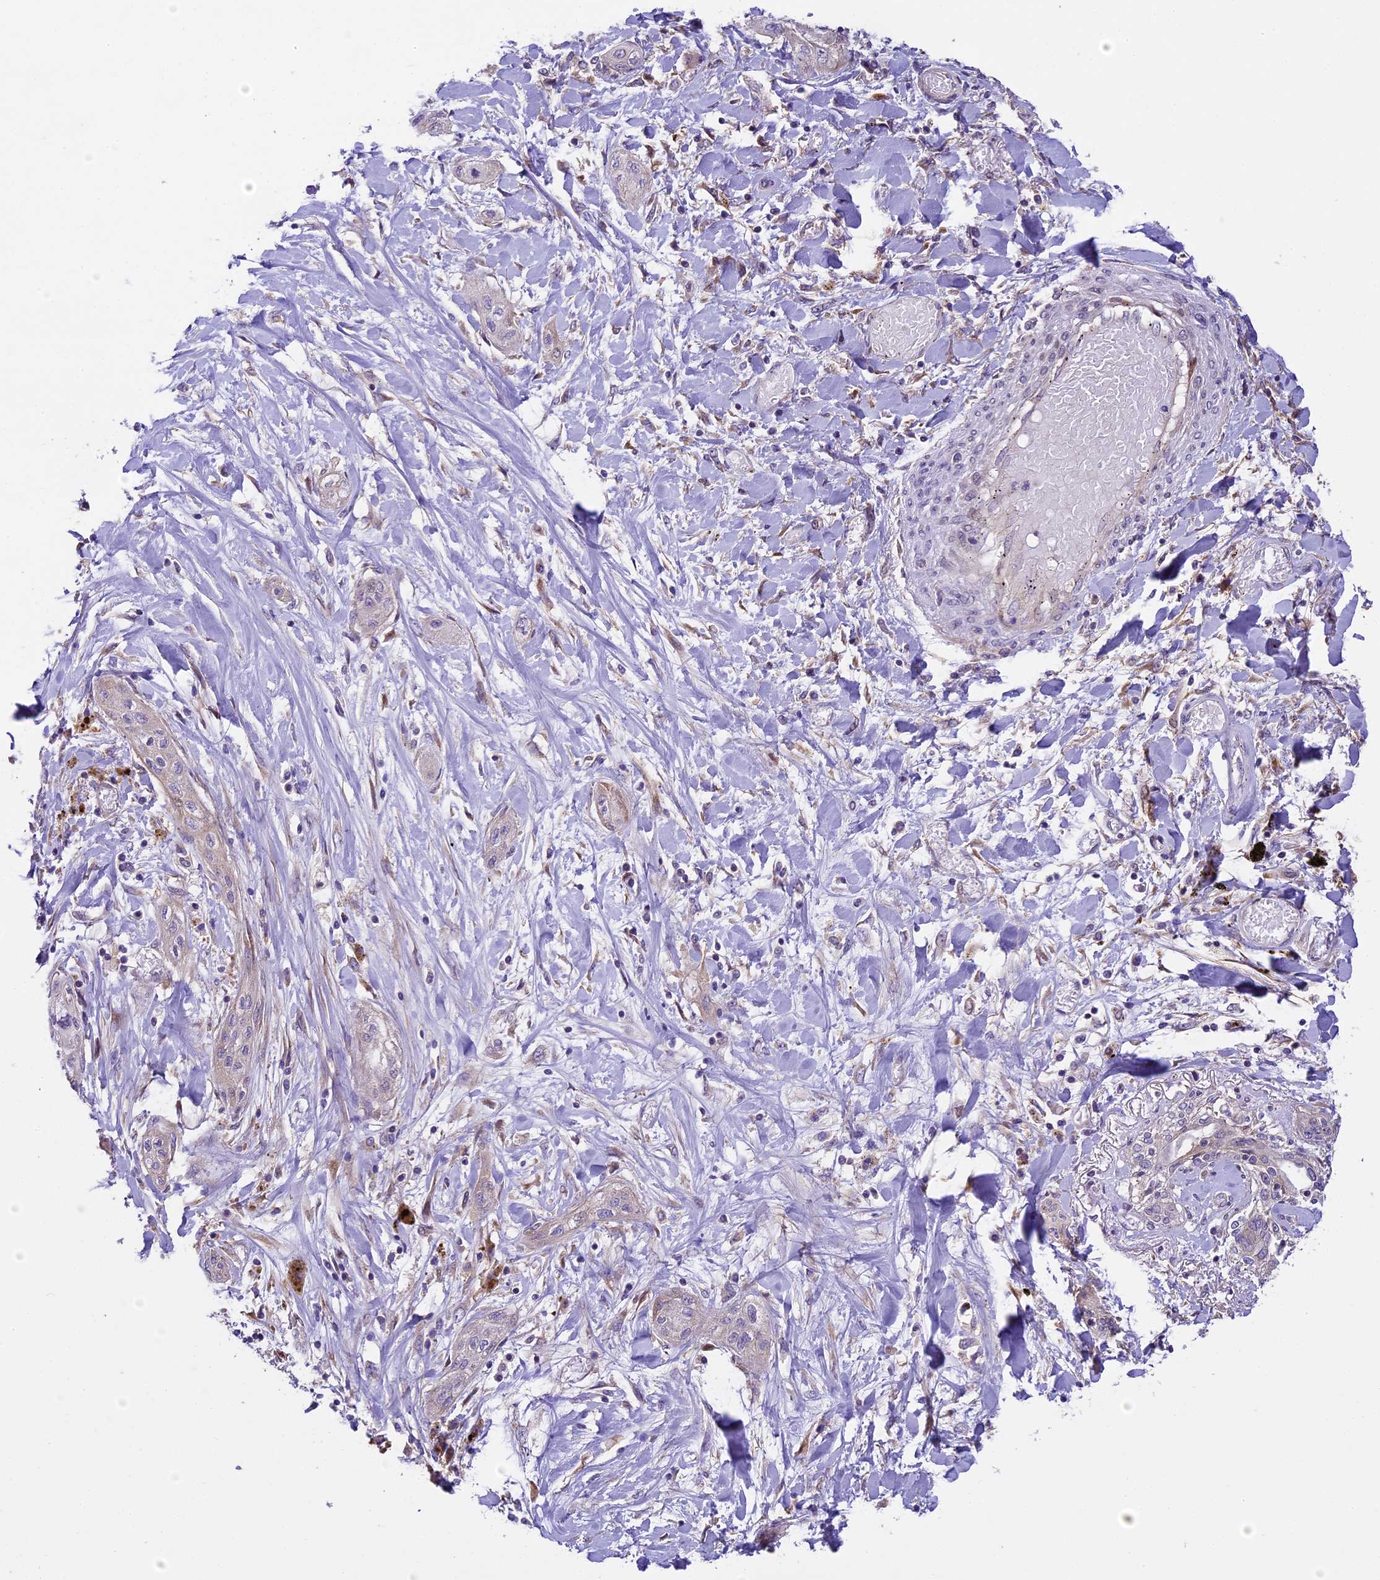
{"staining": {"intensity": "negative", "quantity": "none", "location": "none"}, "tissue": "lung cancer", "cell_type": "Tumor cells", "image_type": "cancer", "snomed": [{"axis": "morphology", "description": "Squamous cell carcinoma, NOS"}, {"axis": "topography", "description": "Lung"}], "caption": "Image shows no protein expression in tumor cells of squamous cell carcinoma (lung) tissue. (Brightfield microscopy of DAB (3,3'-diaminobenzidine) IHC at high magnification).", "gene": "SPIRE1", "patient": {"sex": "female", "age": 47}}